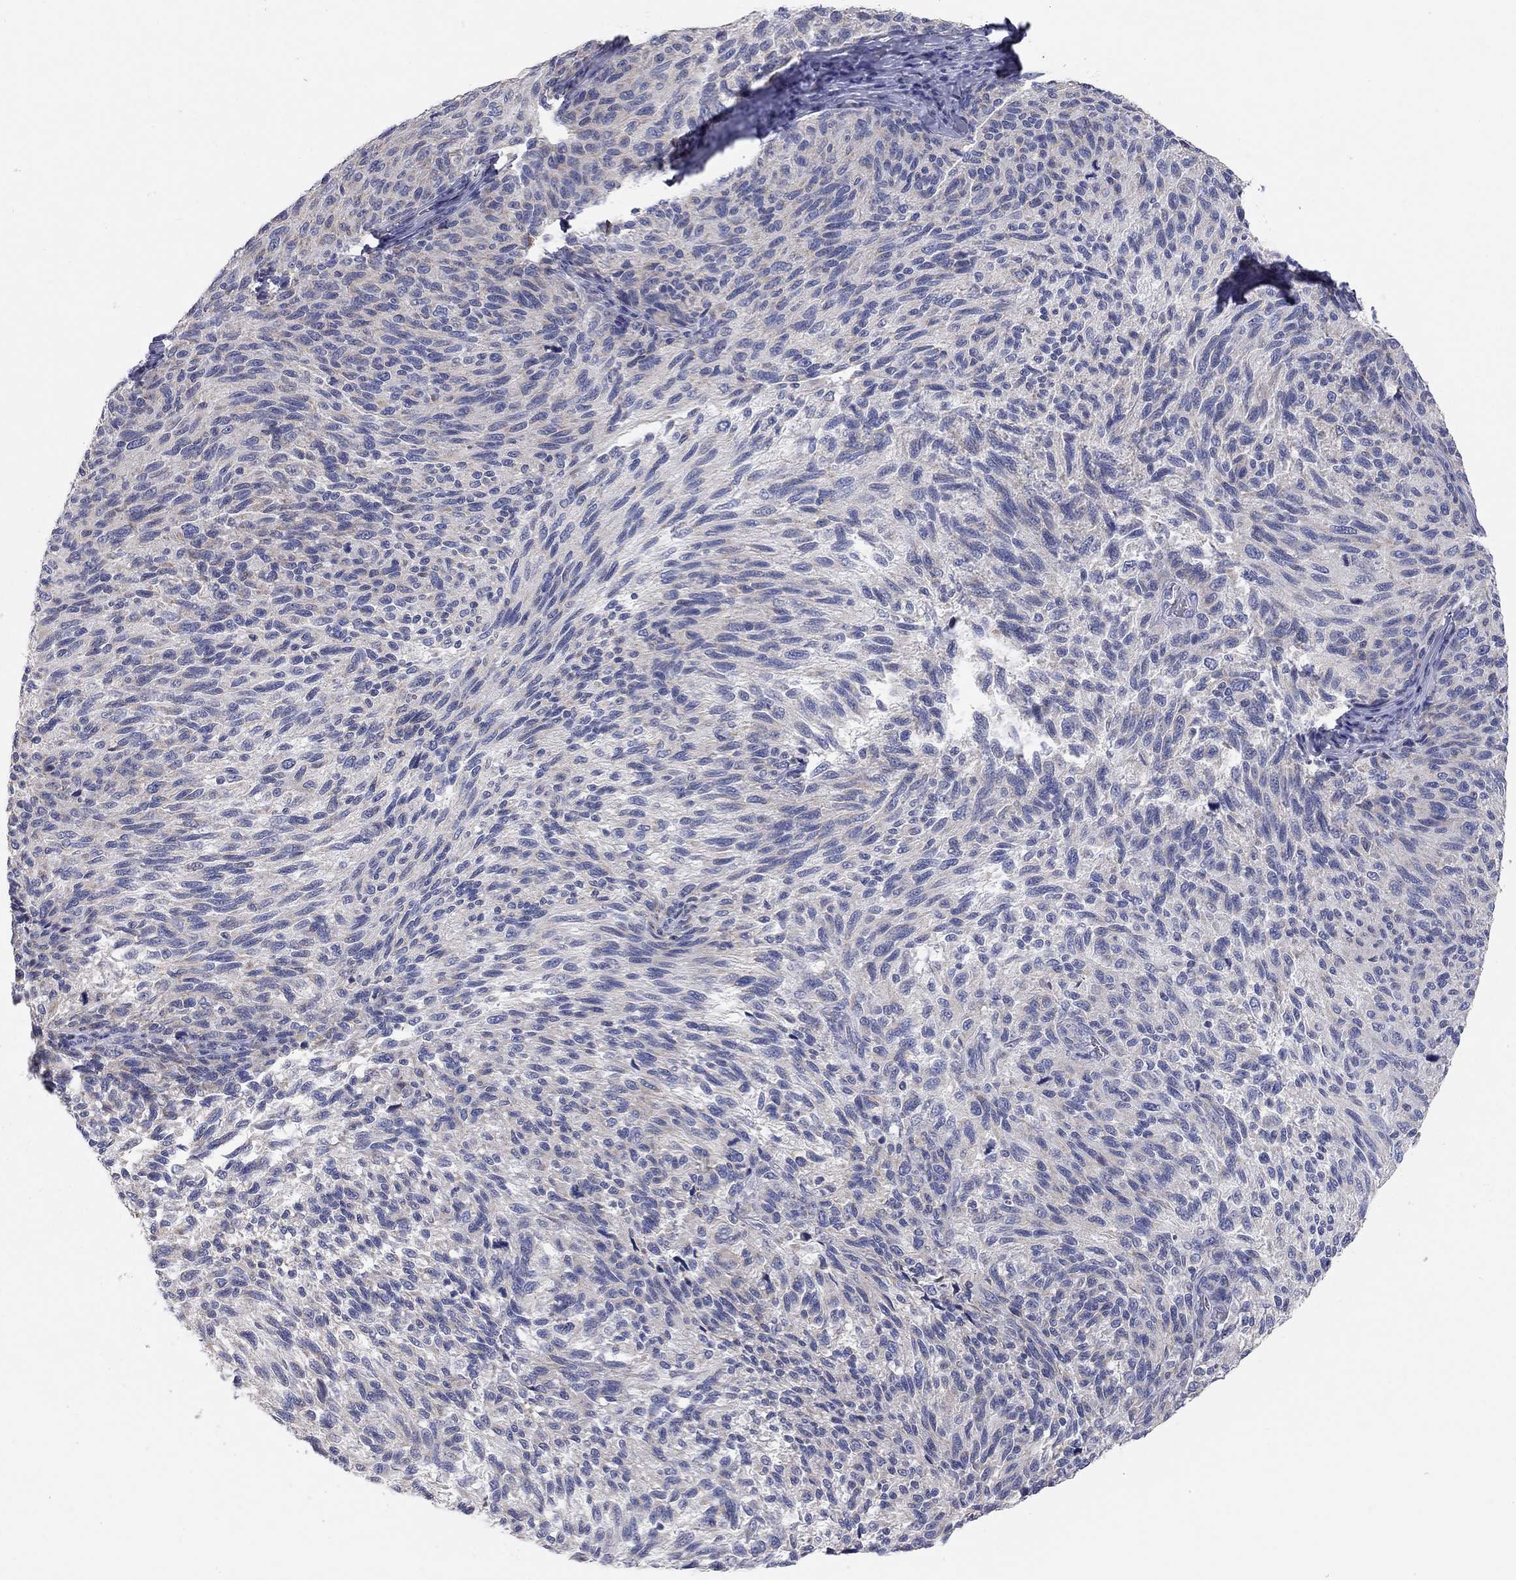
{"staining": {"intensity": "moderate", "quantity": "<25%", "location": "cytoplasmic/membranous"}, "tissue": "melanoma", "cell_type": "Tumor cells", "image_type": "cancer", "snomed": [{"axis": "morphology", "description": "Malignant melanoma, NOS"}, {"axis": "topography", "description": "Skin"}], "caption": "Protein positivity by immunohistochemistry exhibits moderate cytoplasmic/membranous staining in approximately <25% of tumor cells in melanoma.", "gene": "CFAP161", "patient": {"sex": "female", "age": 73}}